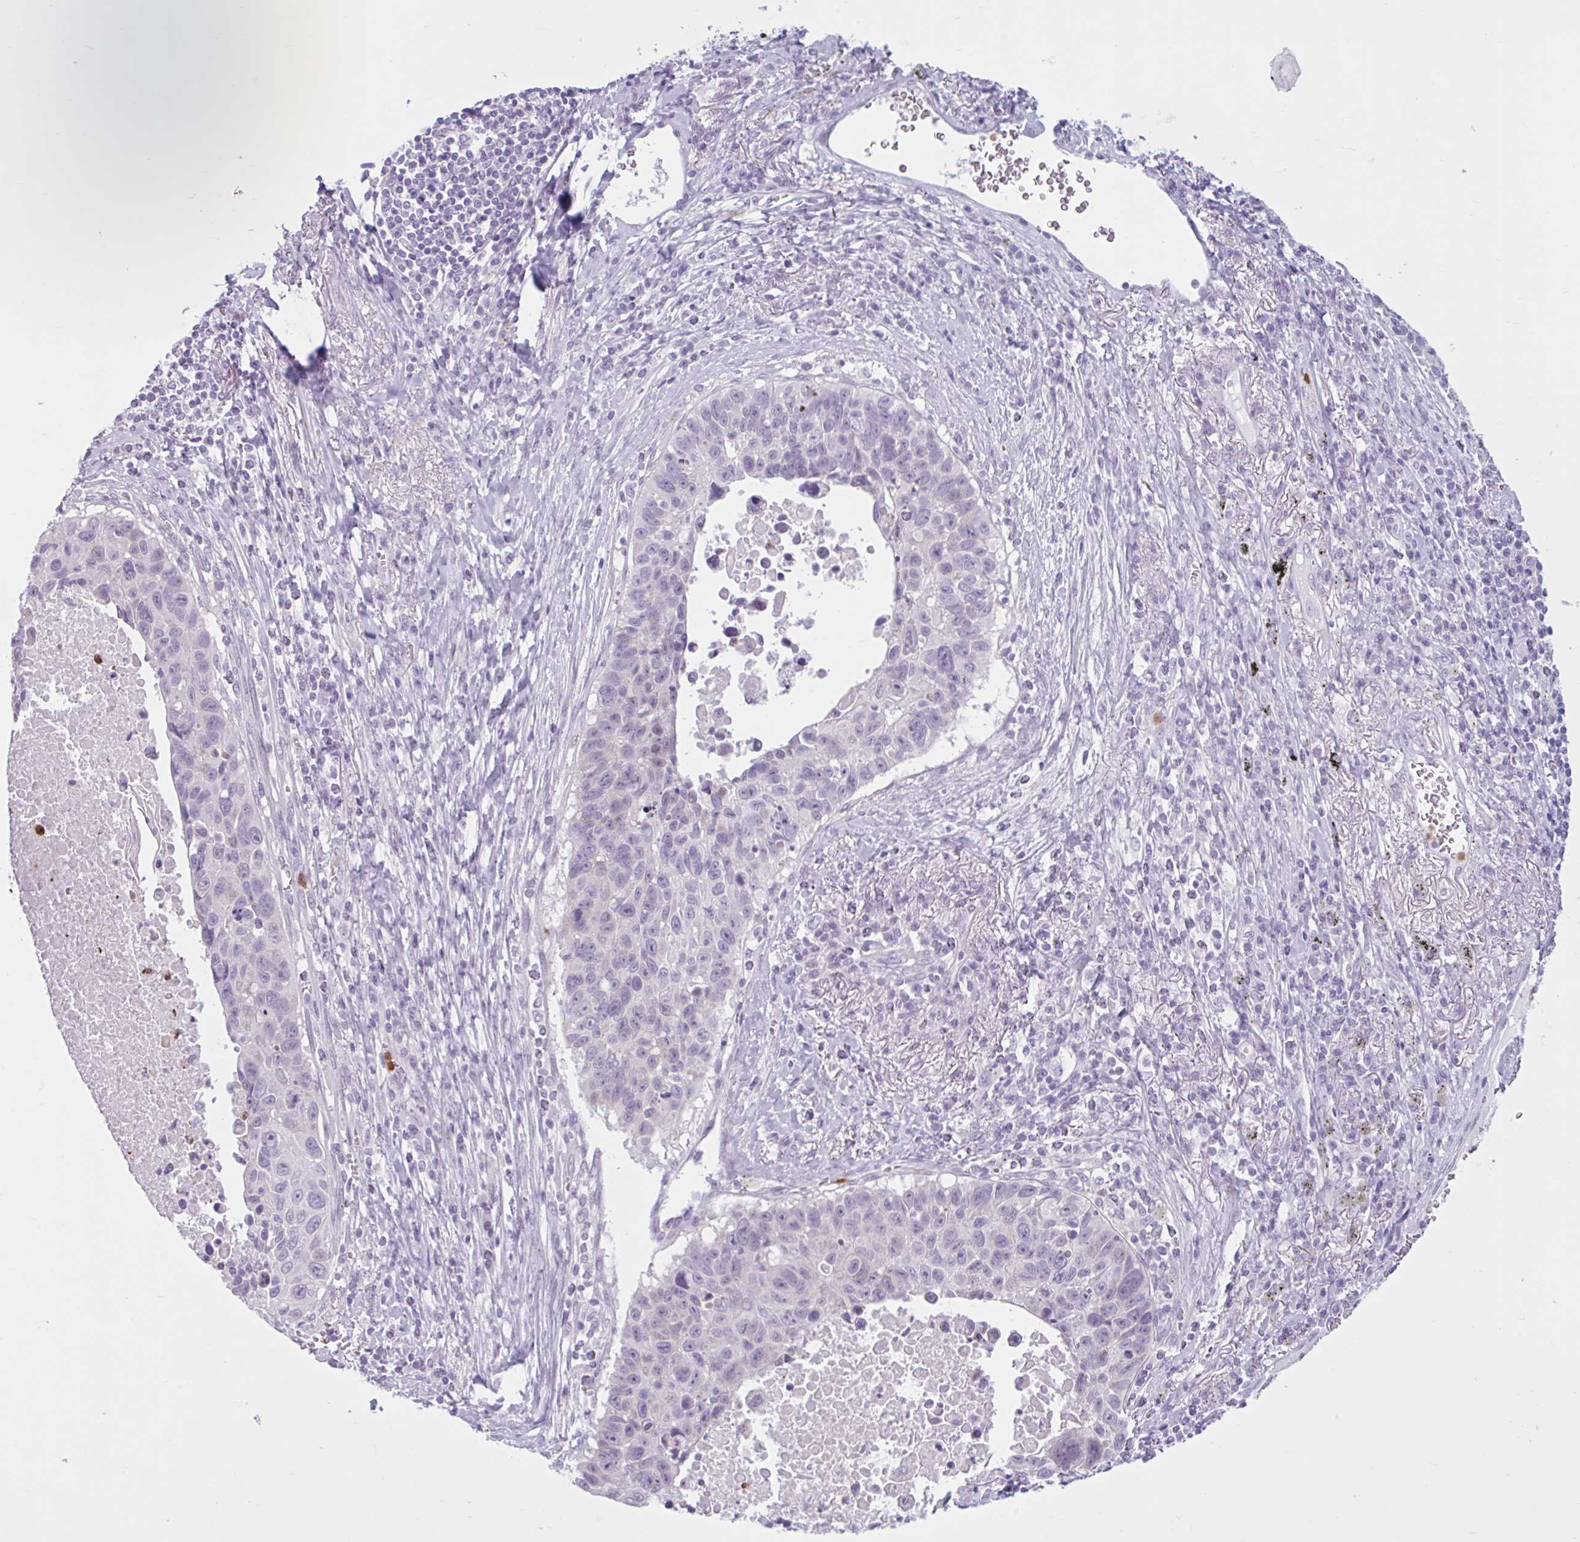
{"staining": {"intensity": "negative", "quantity": "none", "location": "none"}, "tissue": "lung cancer", "cell_type": "Tumor cells", "image_type": "cancer", "snomed": [{"axis": "morphology", "description": "Squamous cell carcinoma, NOS"}, {"axis": "topography", "description": "Lung"}], "caption": "Histopathology image shows no significant protein staining in tumor cells of lung squamous cell carcinoma. (Immunohistochemistry (ihc), brightfield microscopy, high magnification).", "gene": "CEP120", "patient": {"sex": "male", "age": 66}}